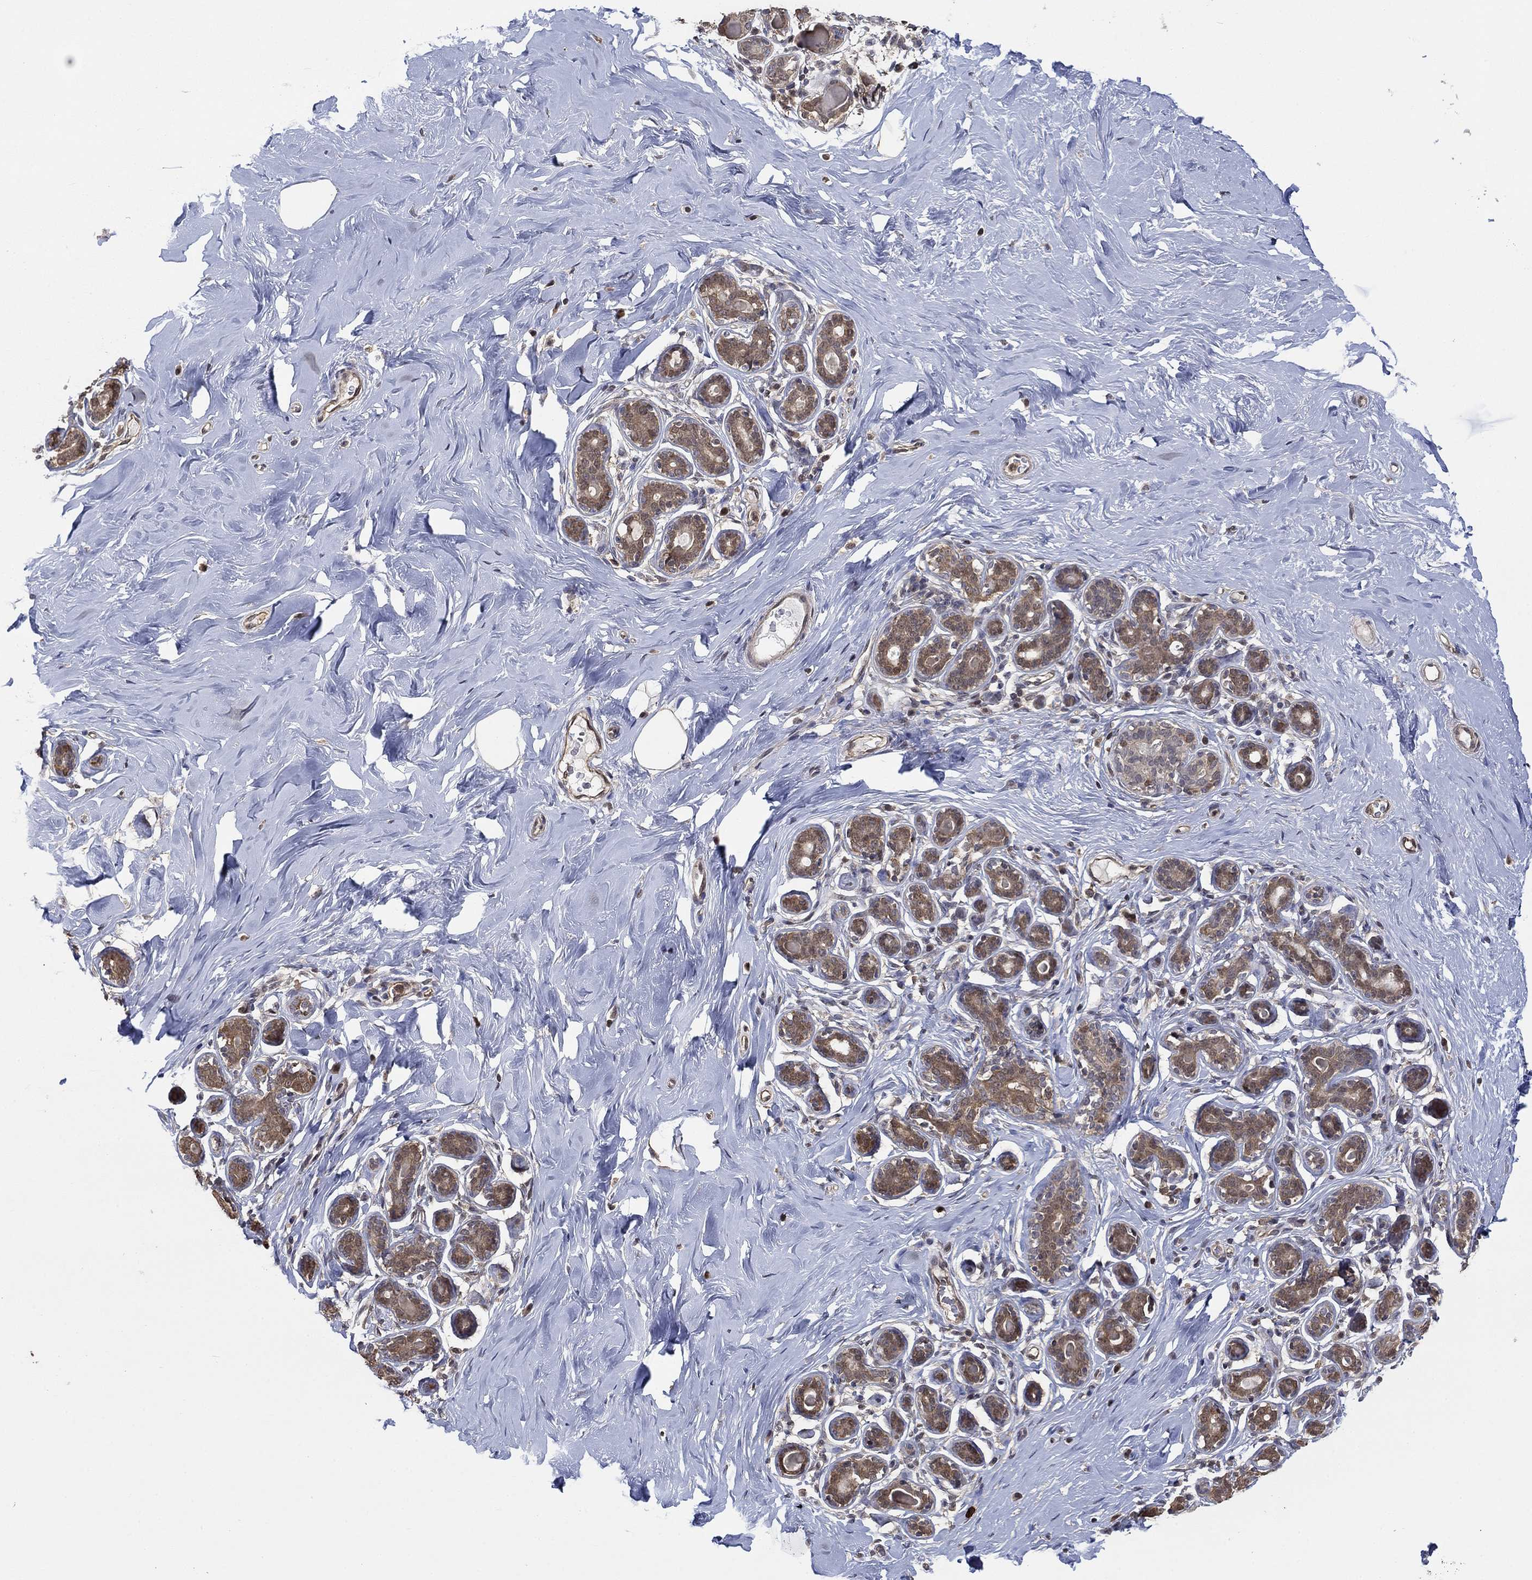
{"staining": {"intensity": "negative", "quantity": "none", "location": "none"}, "tissue": "breast", "cell_type": "Adipocytes", "image_type": "normal", "snomed": [{"axis": "morphology", "description": "Normal tissue, NOS"}, {"axis": "topography", "description": "Skin"}, {"axis": "topography", "description": "Breast"}], "caption": "Immunohistochemistry micrograph of unremarkable human breast stained for a protein (brown), which reveals no expression in adipocytes. (DAB IHC, high magnification).", "gene": "RNF114", "patient": {"sex": "female", "age": 43}}